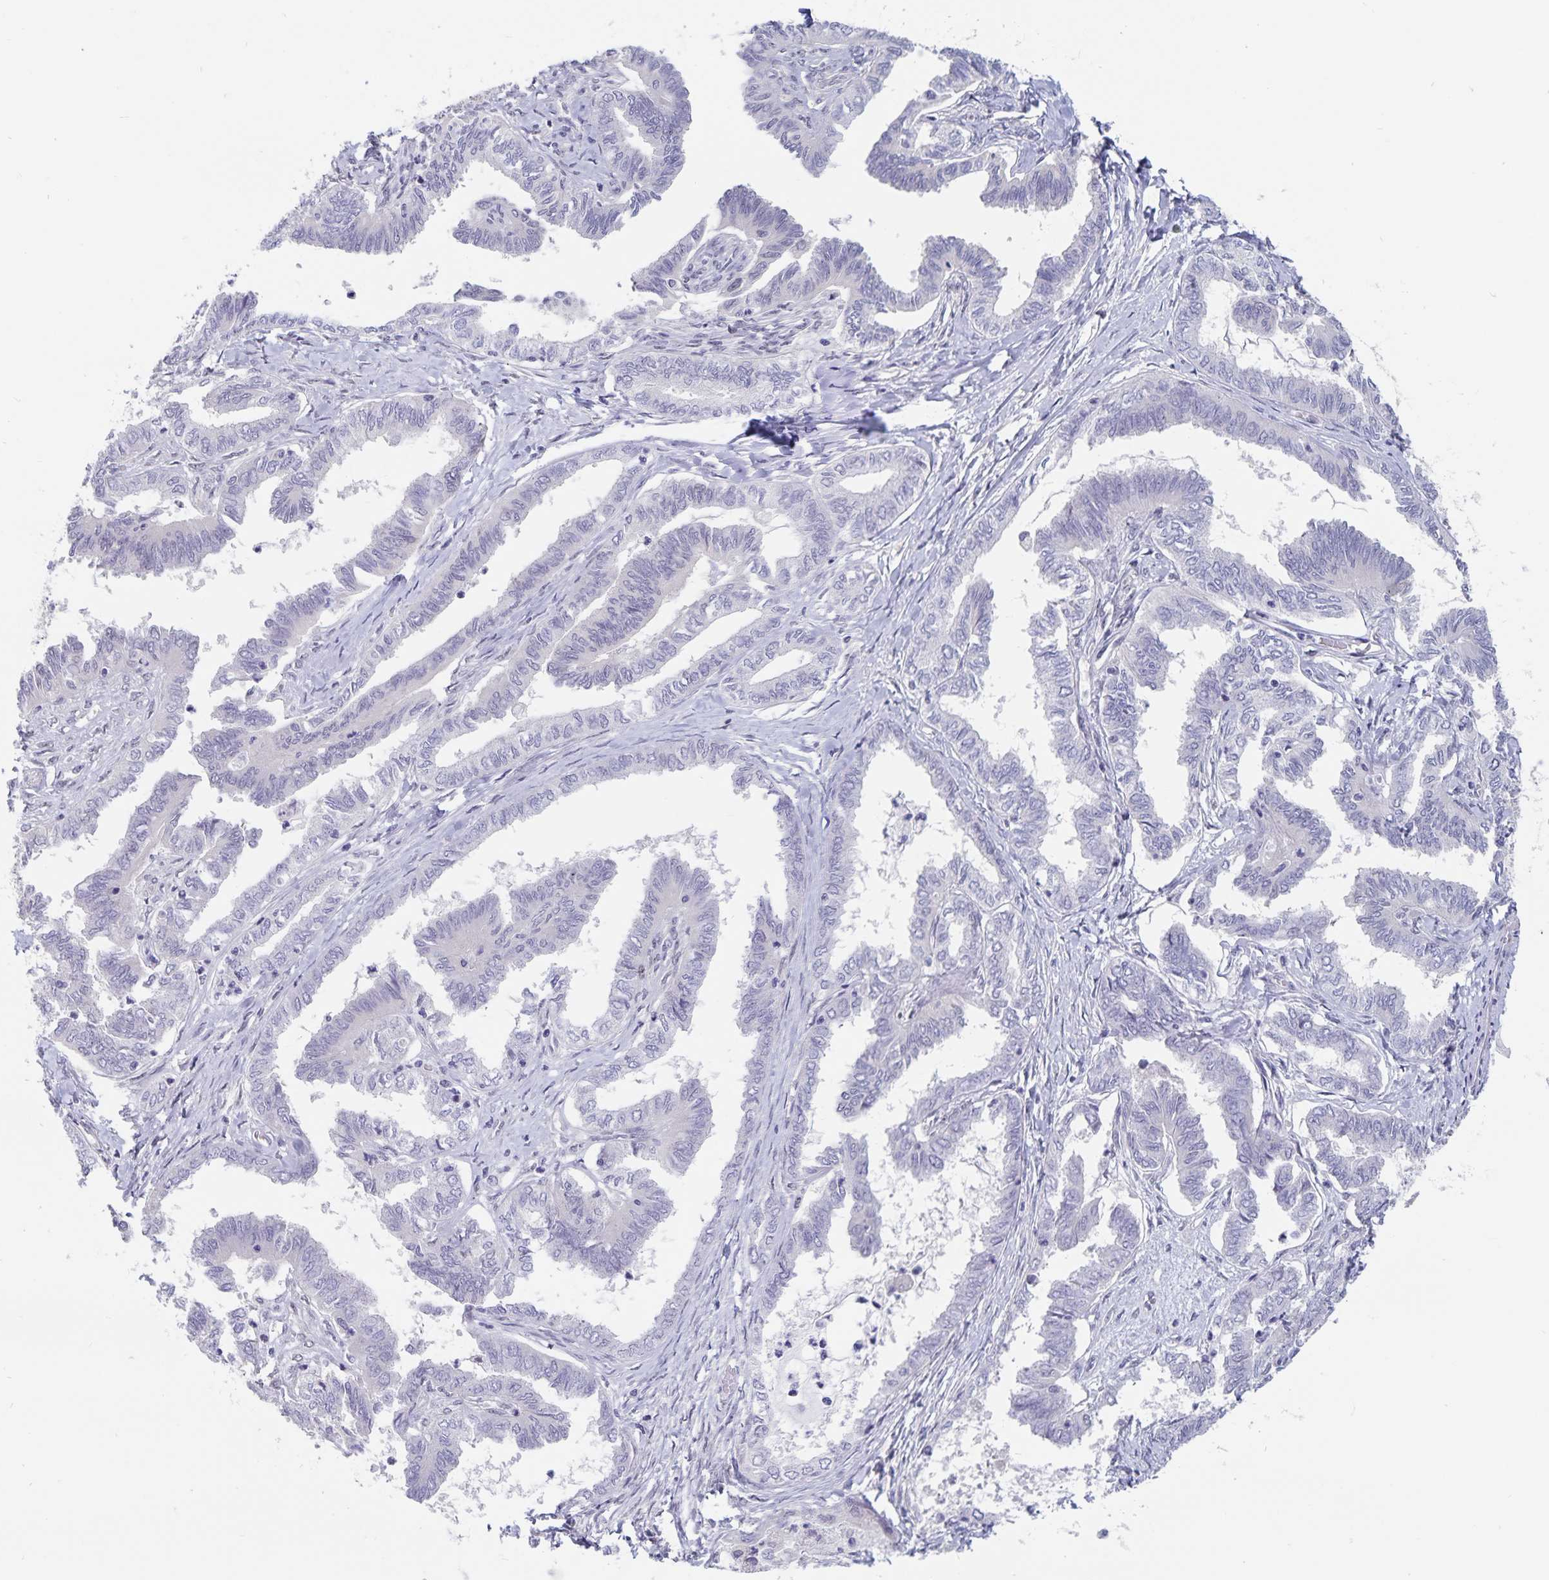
{"staining": {"intensity": "negative", "quantity": "none", "location": "none"}, "tissue": "ovarian cancer", "cell_type": "Tumor cells", "image_type": "cancer", "snomed": [{"axis": "morphology", "description": "Carcinoma, endometroid"}, {"axis": "topography", "description": "Ovary"}], "caption": "Human ovarian cancer stained for a protein using immunohistochemistry demonstrates no expression in tumor cells.", "gene": "BAG6", "patient": {"sex": "female", "age": 70}}